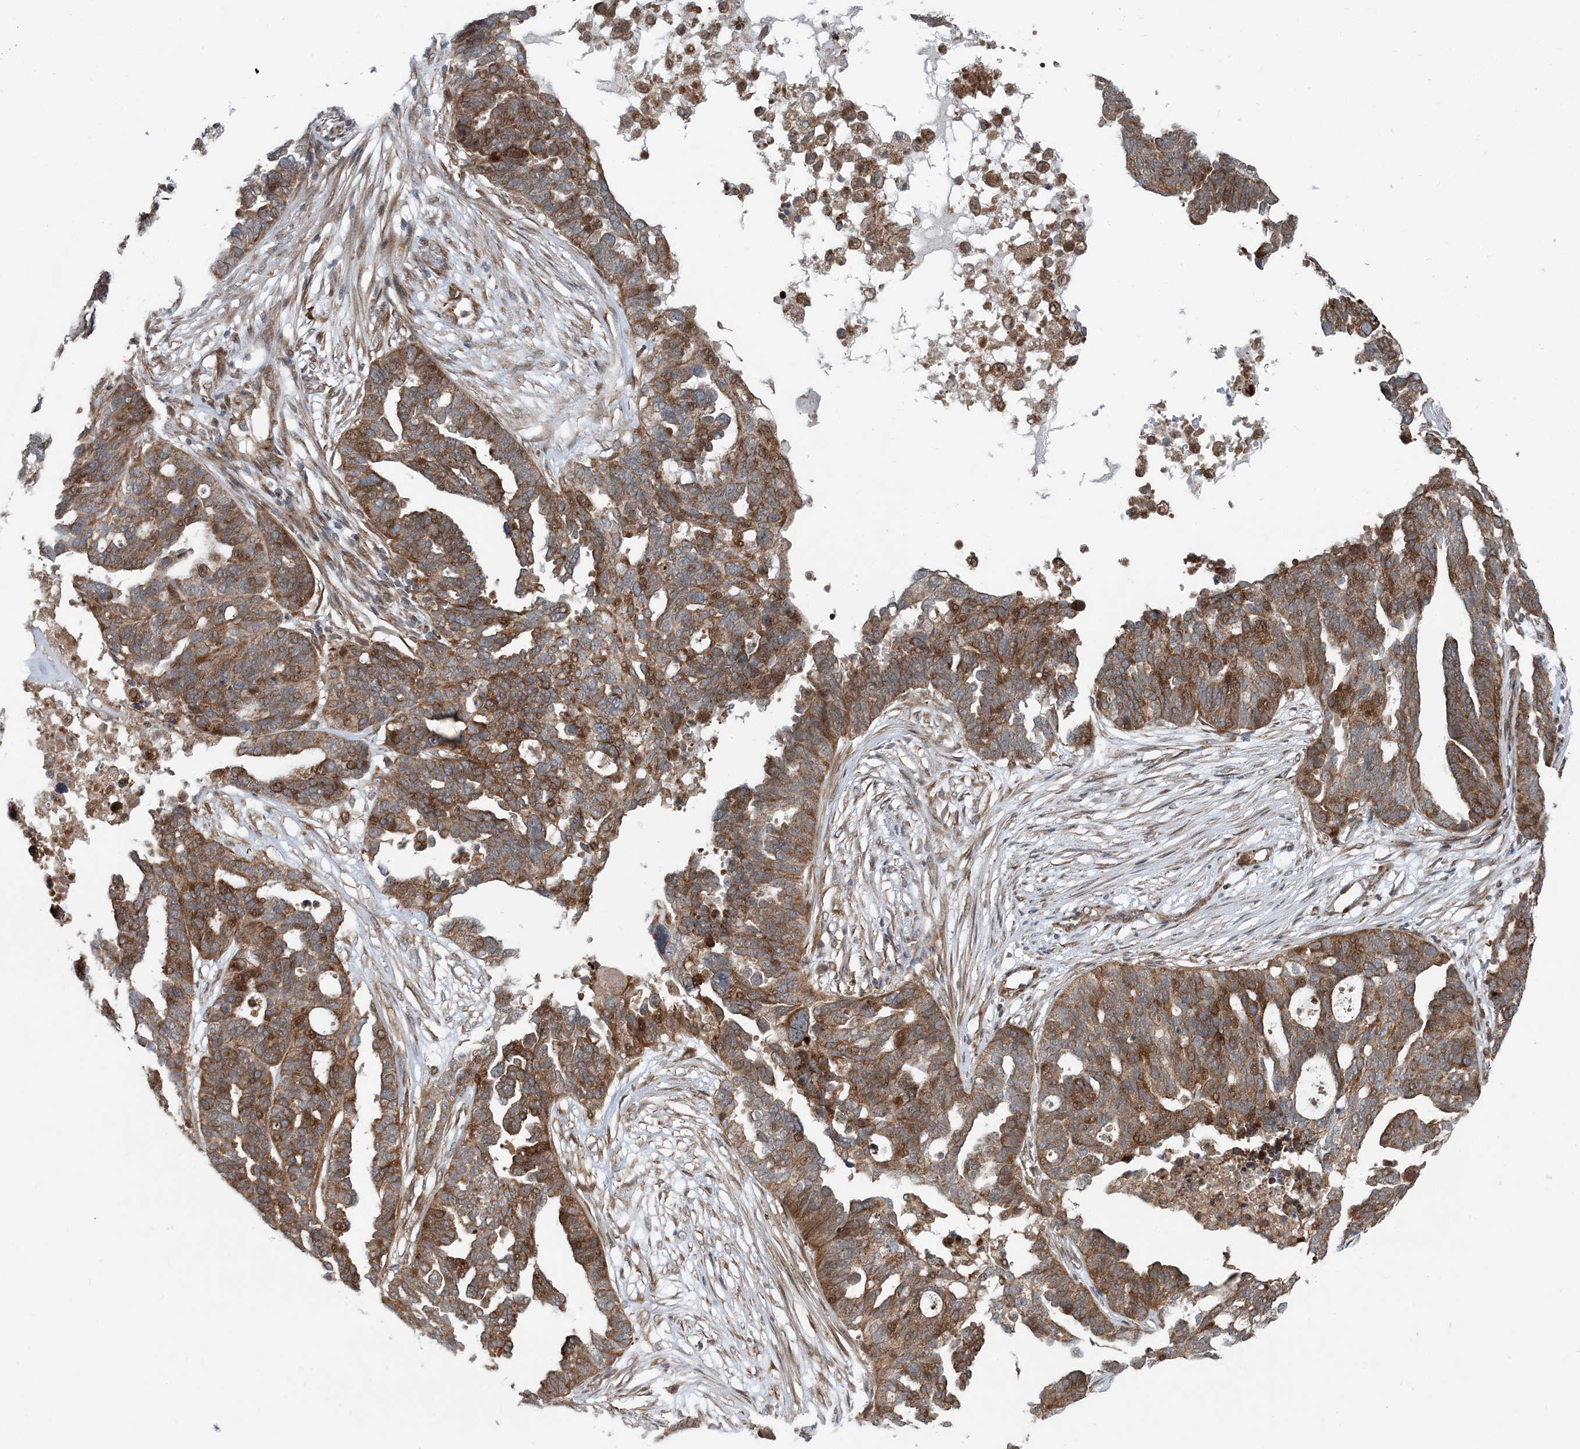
{"staining": {"intensity": "moderate", "quantity": ">75%", "location": "cytoplasmic/membranous"}, "tissue": "ovarian cancer", "cell_type": "Tumor cells", "image_type": "cancer", "snomed": [{"axis": "morphology", "description": "Cystadenocarcinoma, serous, NOS"}, {"axis": "topography", "description": "Ovary"}], "caption": "Tumor cells display medium levels of moderate cytoplasmic/membranous staining in about >75% of cells in human ovarian serous cystadenocarcinoma.", "gene": "EDEM2", "patient": {"sex": "female", "age": 59}}